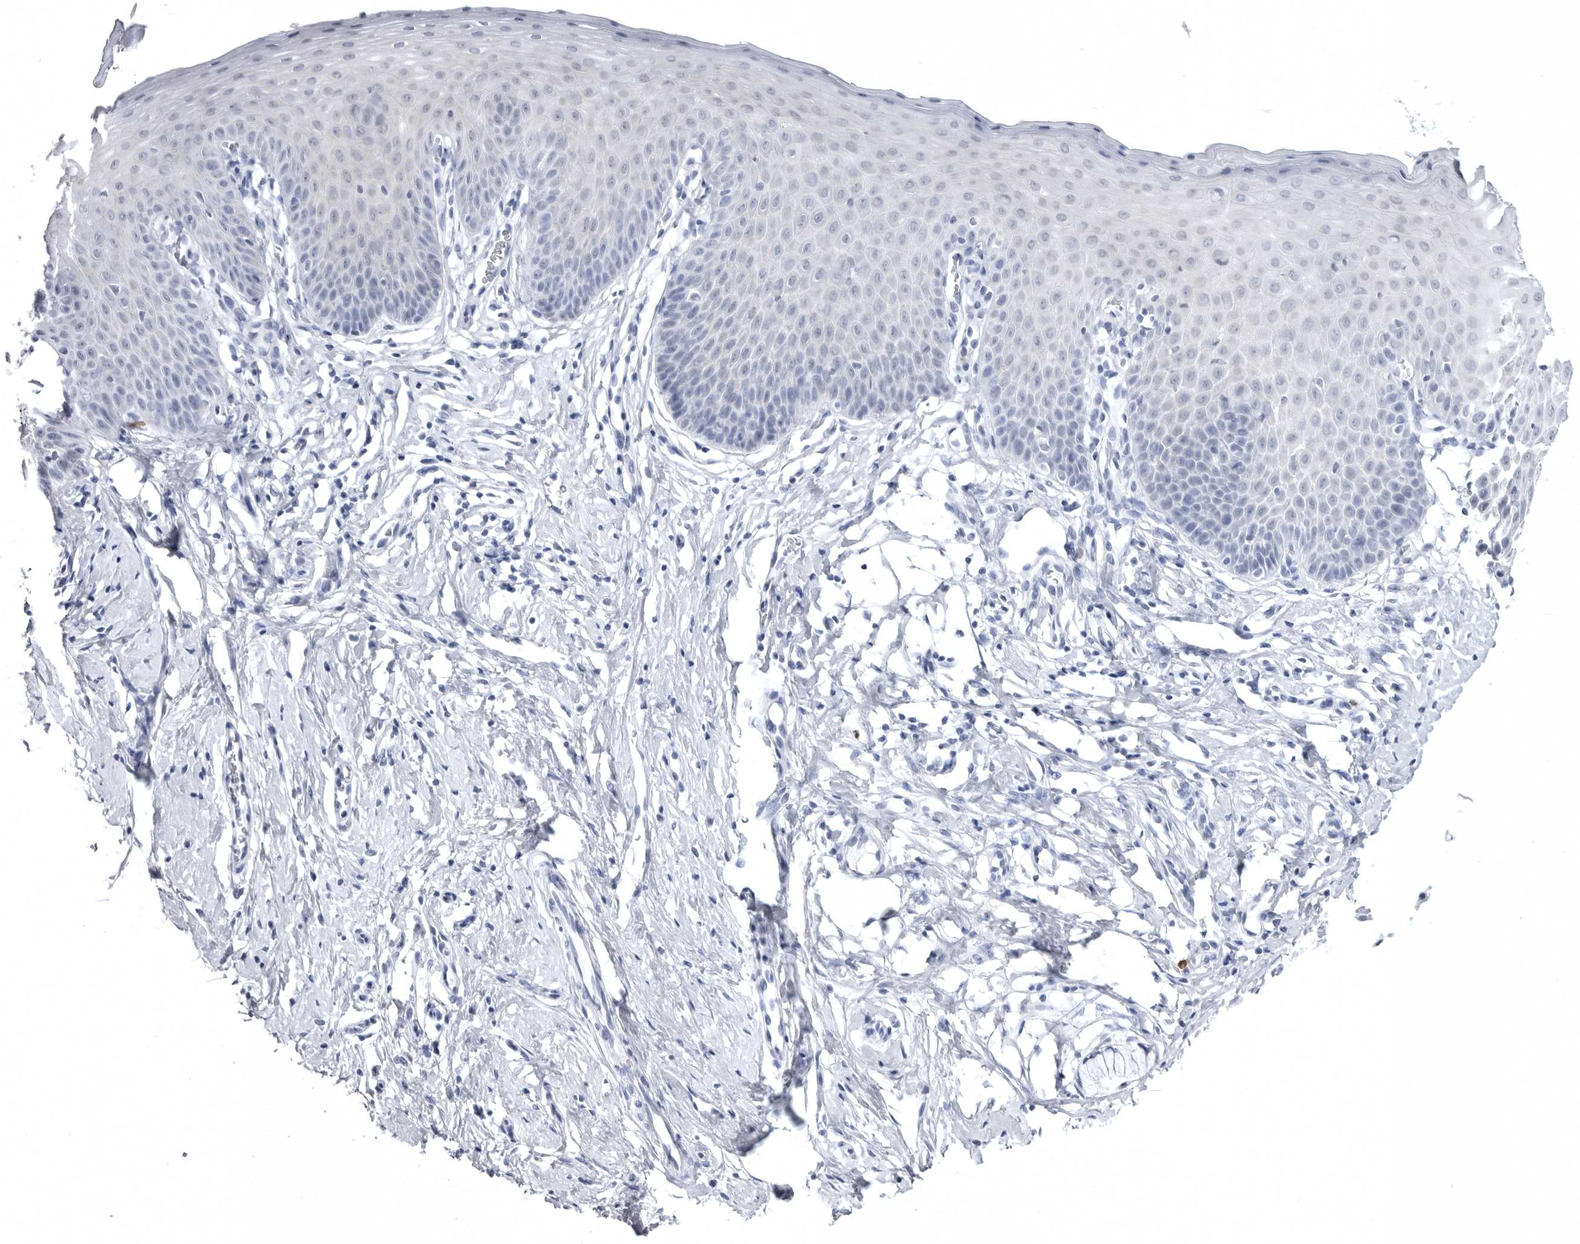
{"staining": {"intensity": "negative", "quantity": "none", "location": "none"}, "tissue": "cervix", "cell_type": "Glandular cells", "image_type": "normal", "snomed": [{"axis": "morphology", "description": "Normal tissue, NOS"}, {"axis": "topography", "description": "Cervix"}], "caption": "The immunohistochemistry (IHC) micrograph has no significant expression in glandular cells of cervix.", "gene": "STAP2", "patient": {"sex": "female", "age": 36}}